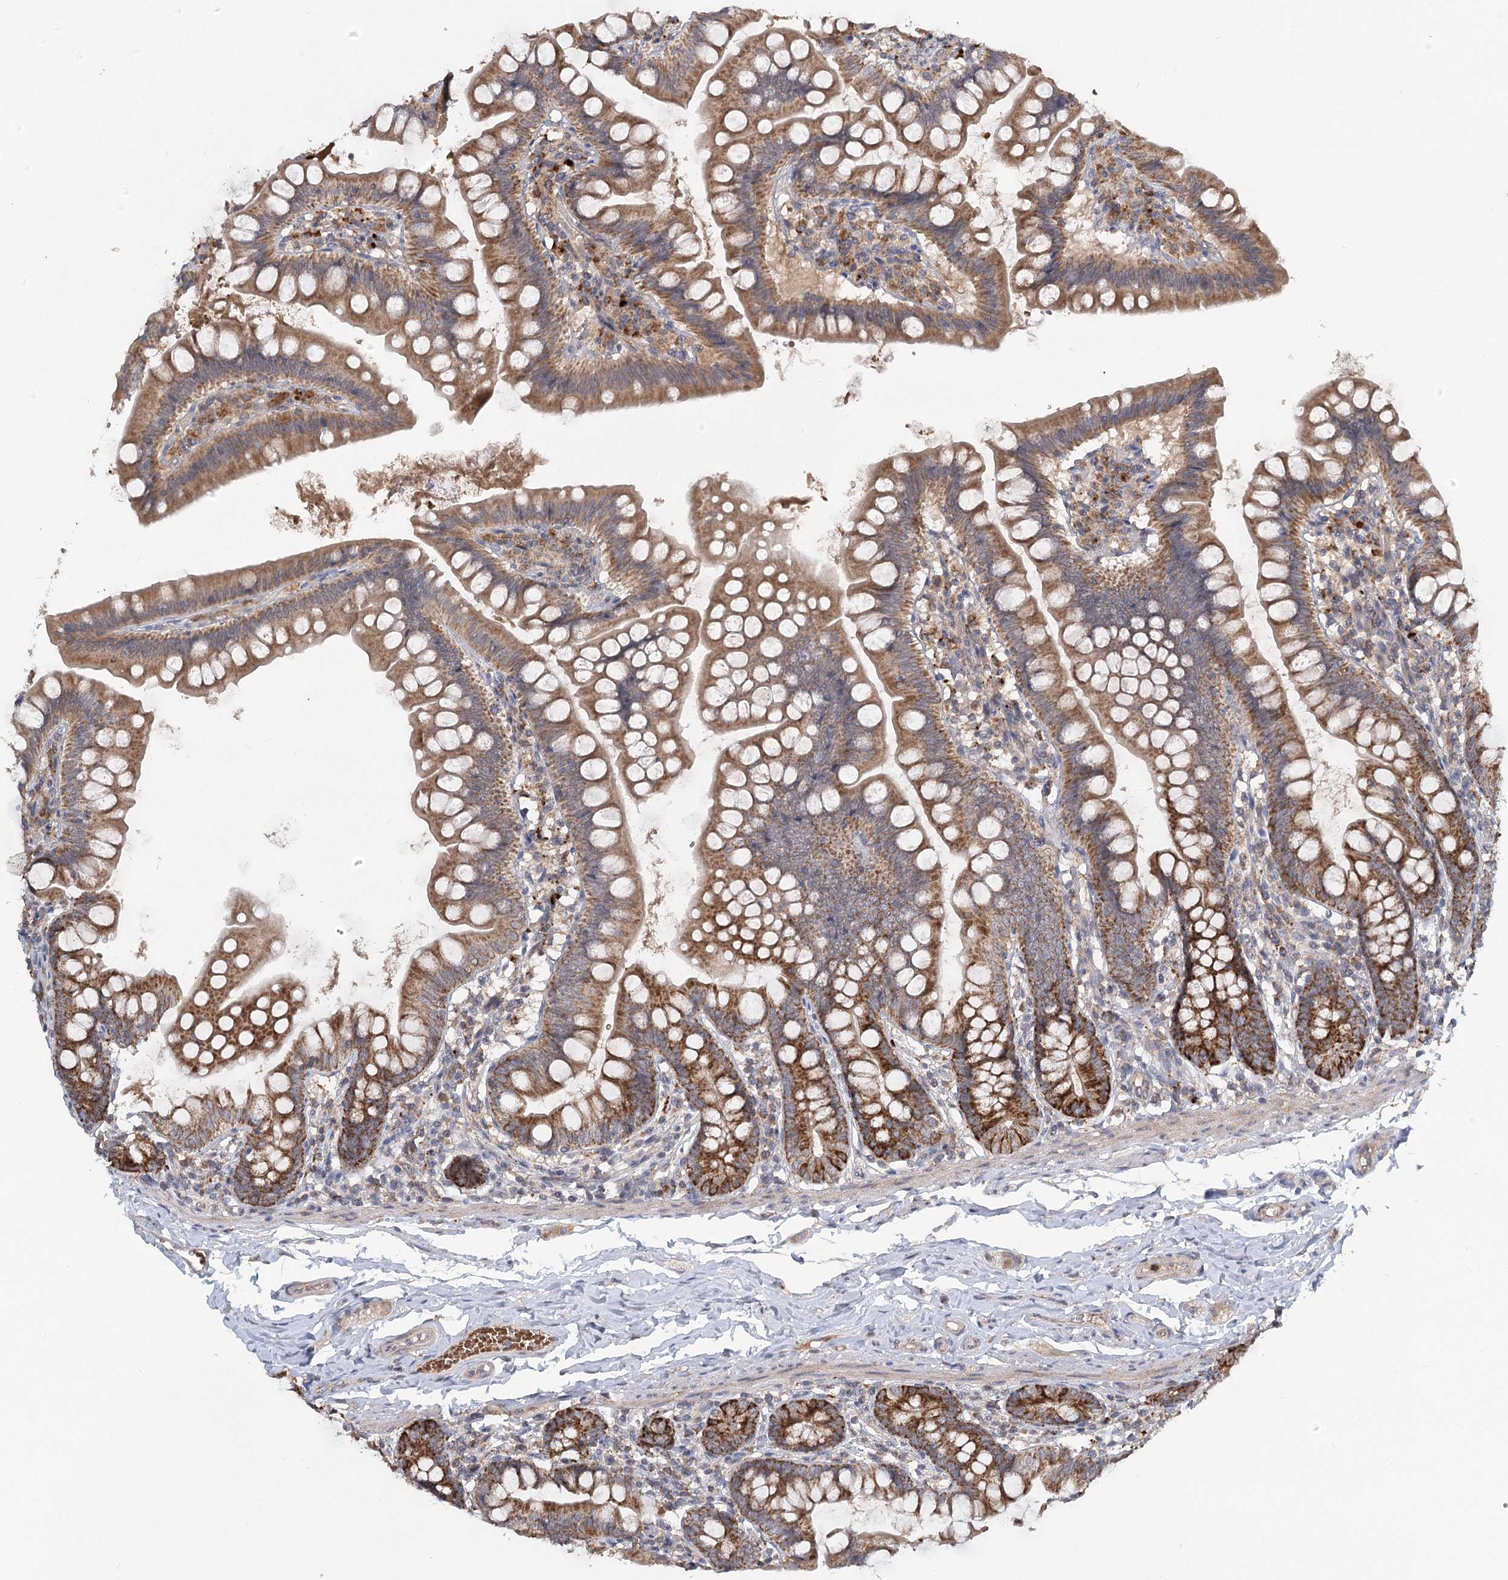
{"staining": {"intensity": "strong", "quantity": ">75%", "location": "cytoplasmic/membranous"}, "tissue": "small intestine", "cell_type": "Glandular cells", "image_type": "normal", "snomed": [{"axis": "morphology", "description": "Normal tissue, NOS"}, {"axis": "topography", "description": "Small intestine"}], "caption": "Protein analysis of unremarkable small intestine reveals strong cytoplasmic/membranous expression in approximately >75% of glandular cells.", "gene": "PYROXD2", "patient": {"sex": "male", "age": 7}}